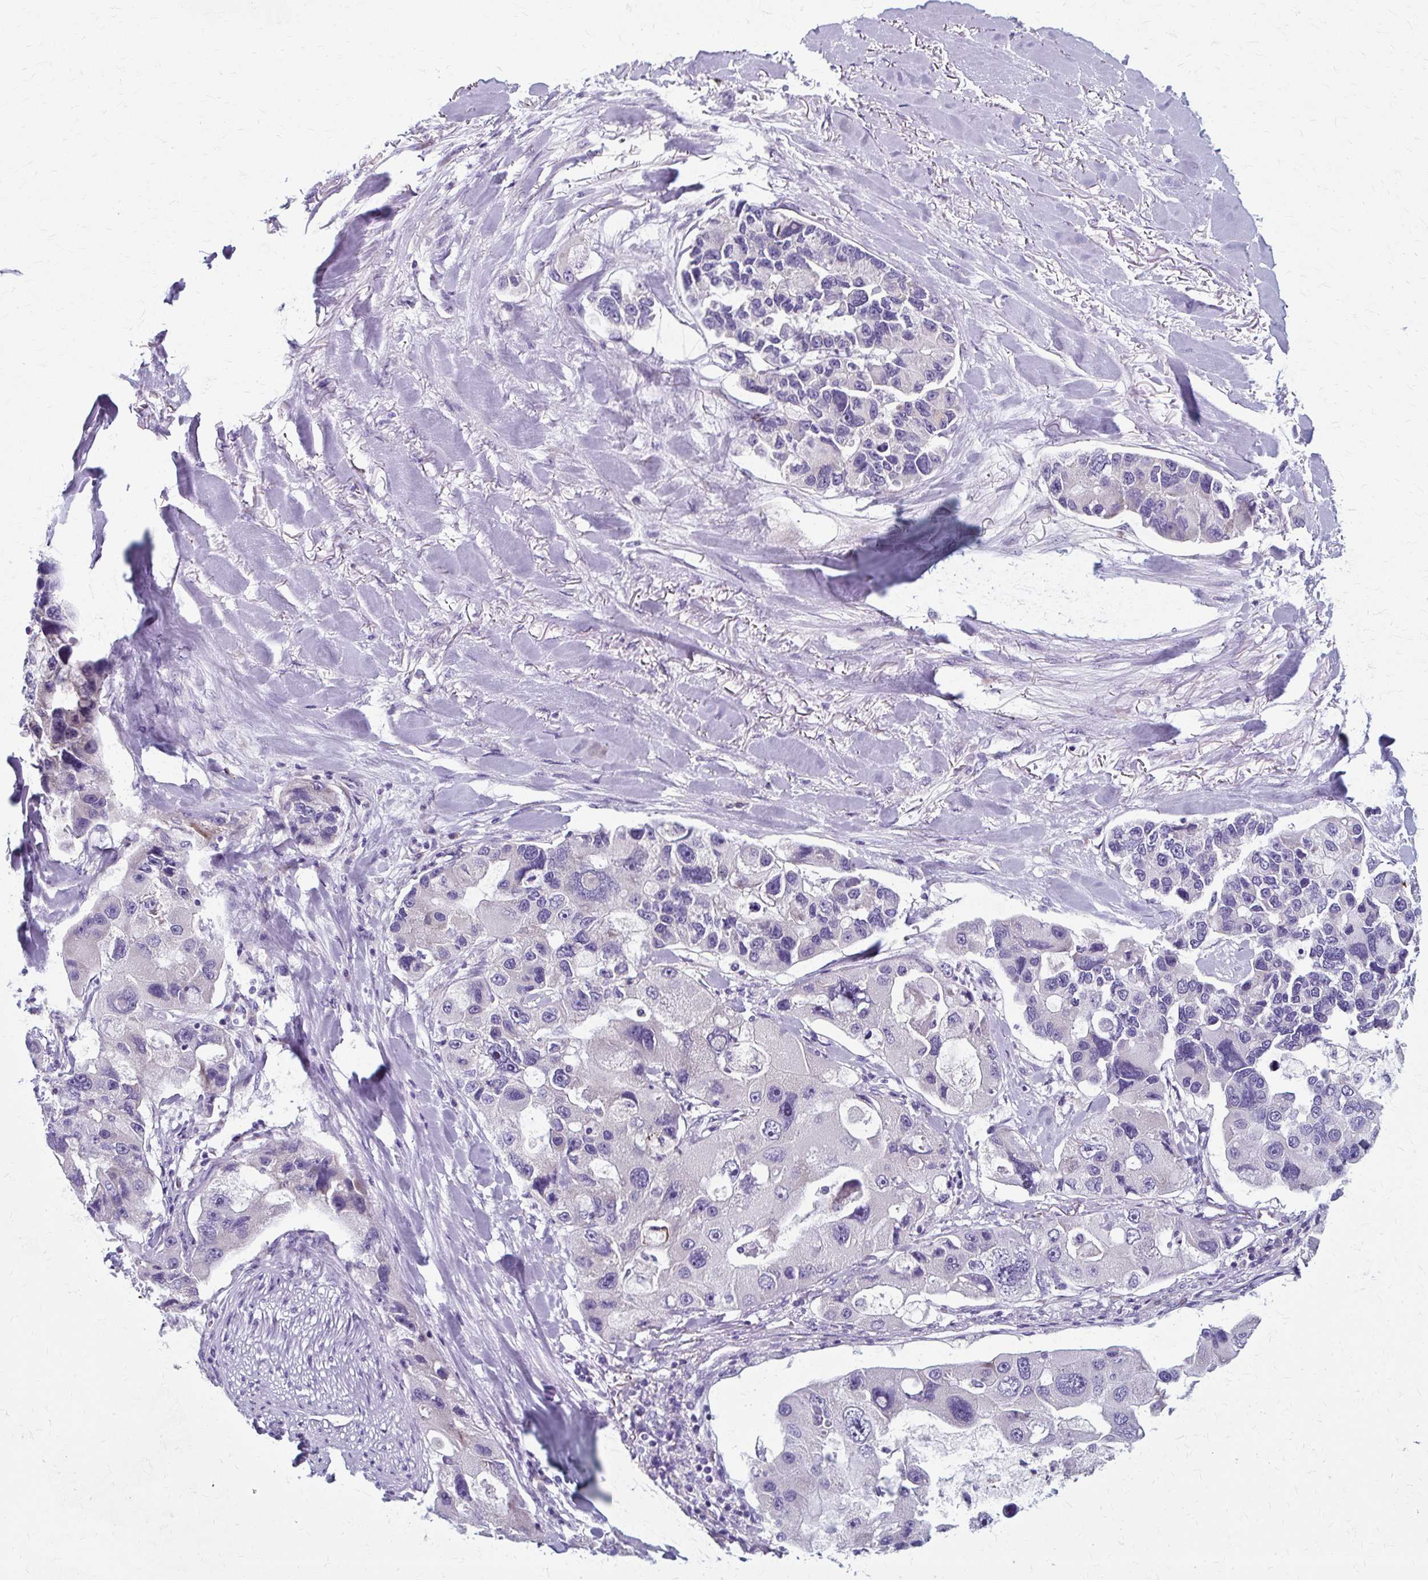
{"staining": {"intensity": "negative", "quantity": "none", "location": "none"}, "tissue": "lung cancer", "cell_type": "Tumor cells", "image_type": "cancer", "snomed": [{"axis": "morphology", "description": "Adenocarcinoma, NOS"}, {"axis": "topography", "description": "Lung"}], "caption": "Immunohistochemistry histopathology image of lung adenocarcinoma stained for a protein (brown), which shows no expression in tumor cells.", "gene": "ZNF555", "patient": {"sex": "female", "age": 54}}